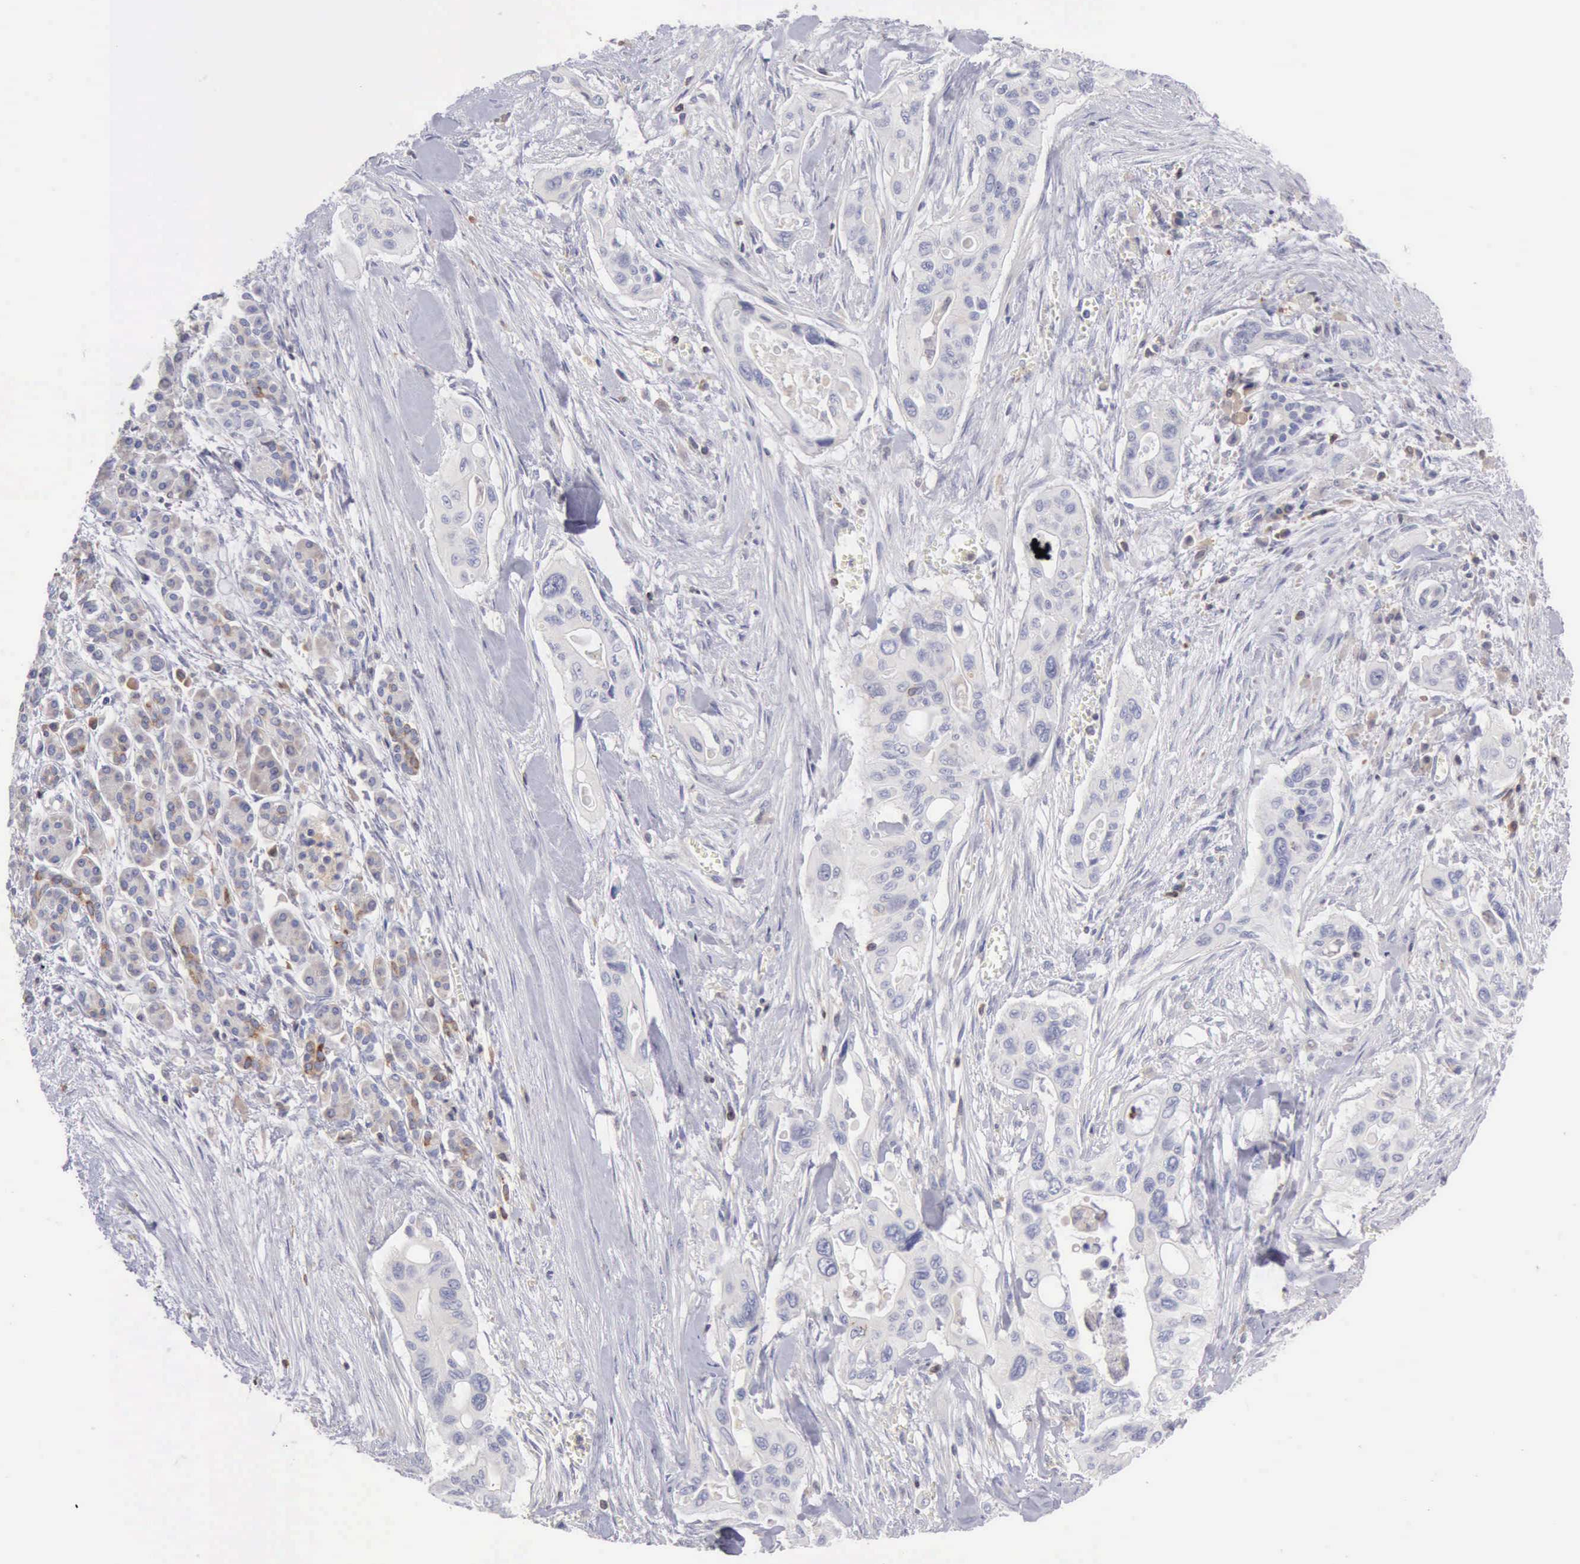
{"staining": {"intensity": "negative", "quantity": "none", "location": "none"}, "tissue": "pancreatic cancer", "cell_type": "Tumor cells", "image_type": "cancer", "snomed": [{"axis": "morphology", "description": "Adenocarcinoma, NOS"}, {"axis": "topography", "description": "Pancreas"}], "caption": "Immunohistochemistry micrograph of pancreatic cancer (adenocarcinoma) stained for a protein (brown), which shows no expression in tumor cells.", "gene": "SASH3", "patient": {"sex": "male", "age": 77}}